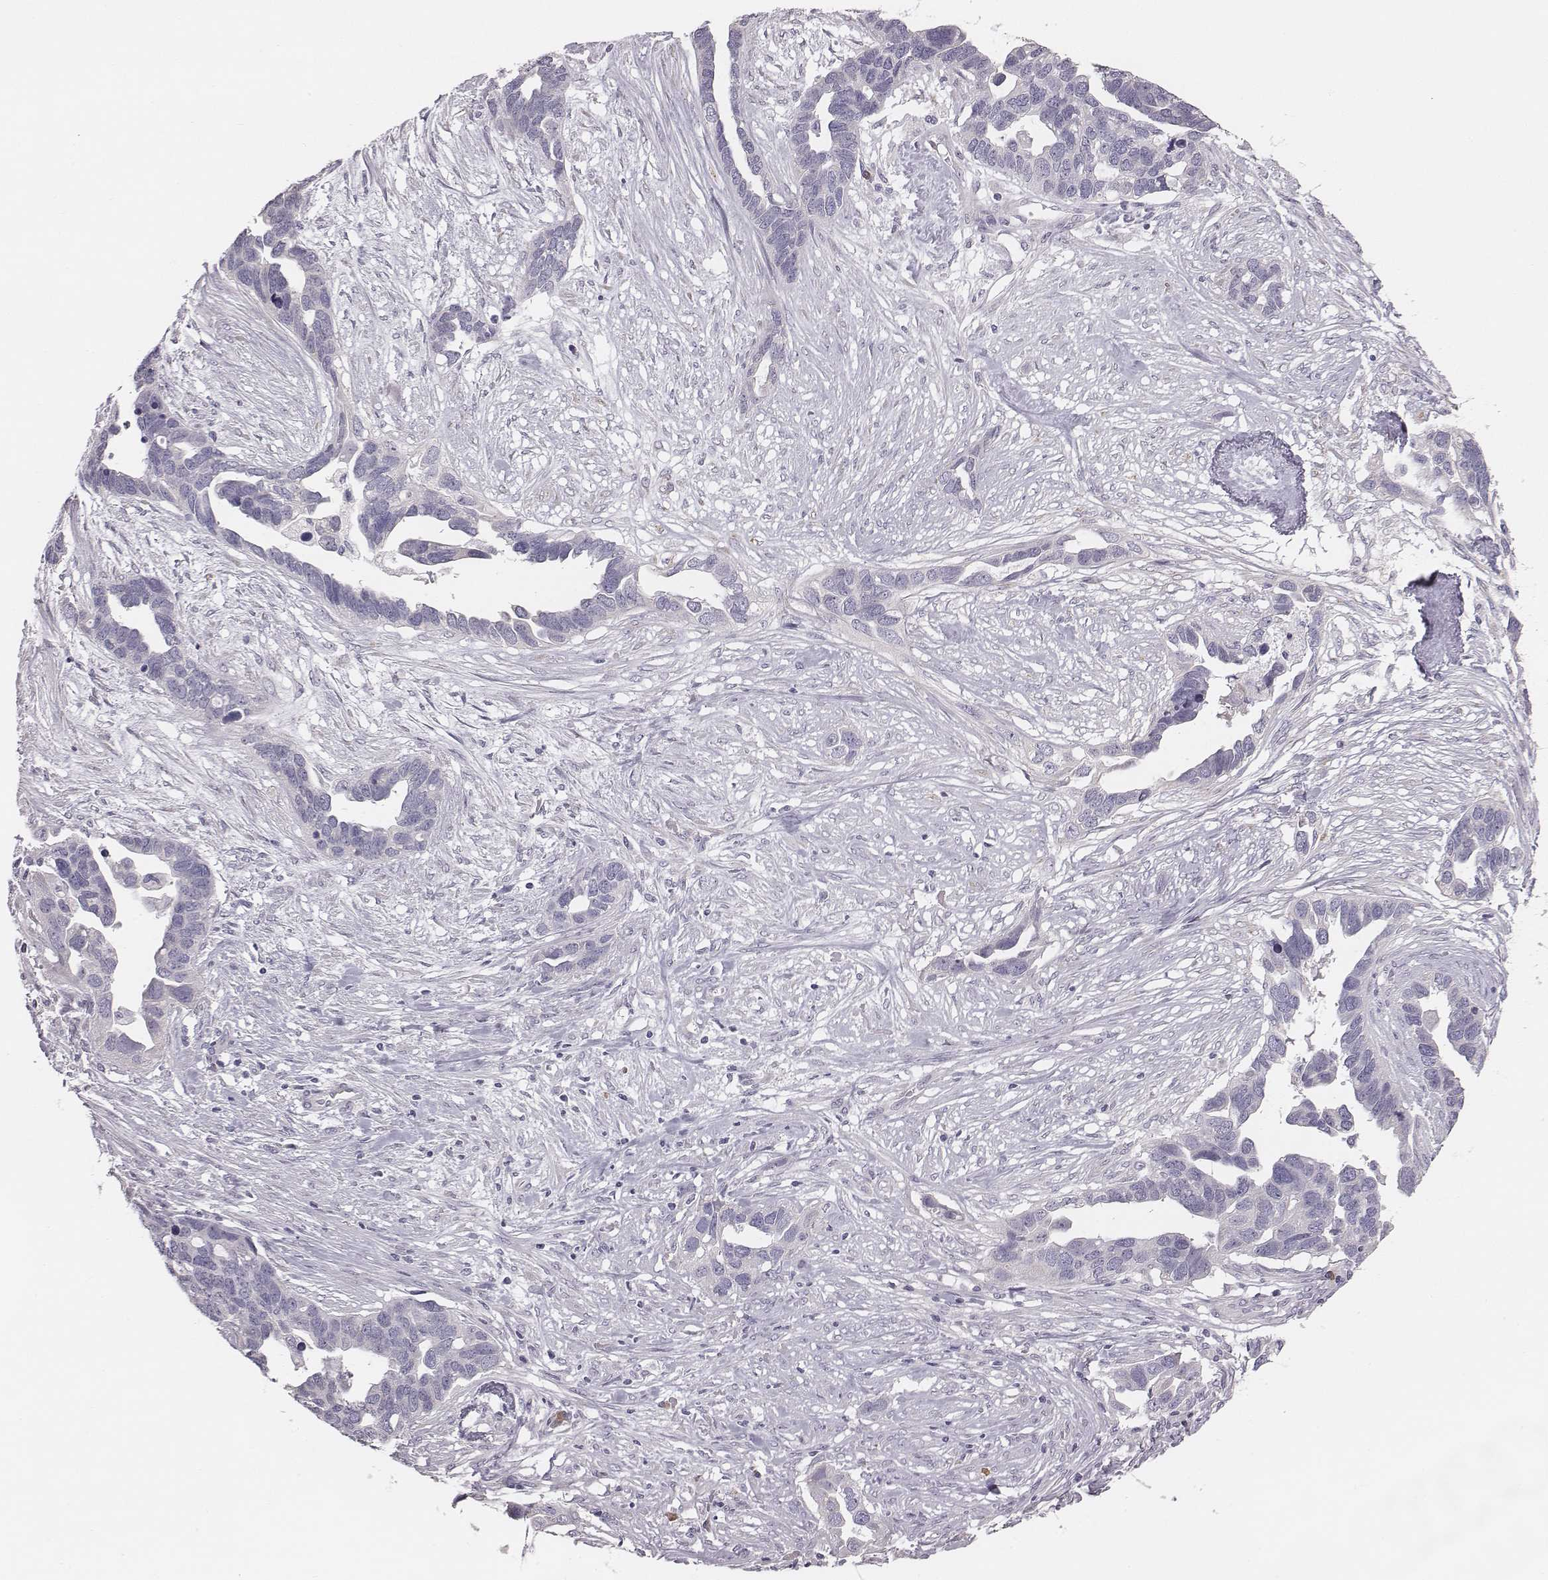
{"staining": {"intensity": "negative", "quantity": "none", "location": "none"}, "tissue": "ovarian cancer", "cell_type": "Tumor cells", "image_type": "cancer", "snomed": [{"axis": "morphology", "description": "Cystadenocarcinoma, serous, NOS"}, {"axis": "topography", "description": "Ovary"}], "caption": "DAB (3,3'-diaminobenzidine) immunohistochemical staining of serous cystadenocarcinoma (ovarian) exhibits no significant expression in tumor cells.", "gene": "C6orf58", "patient": {"sex": "female", "age": 54}}